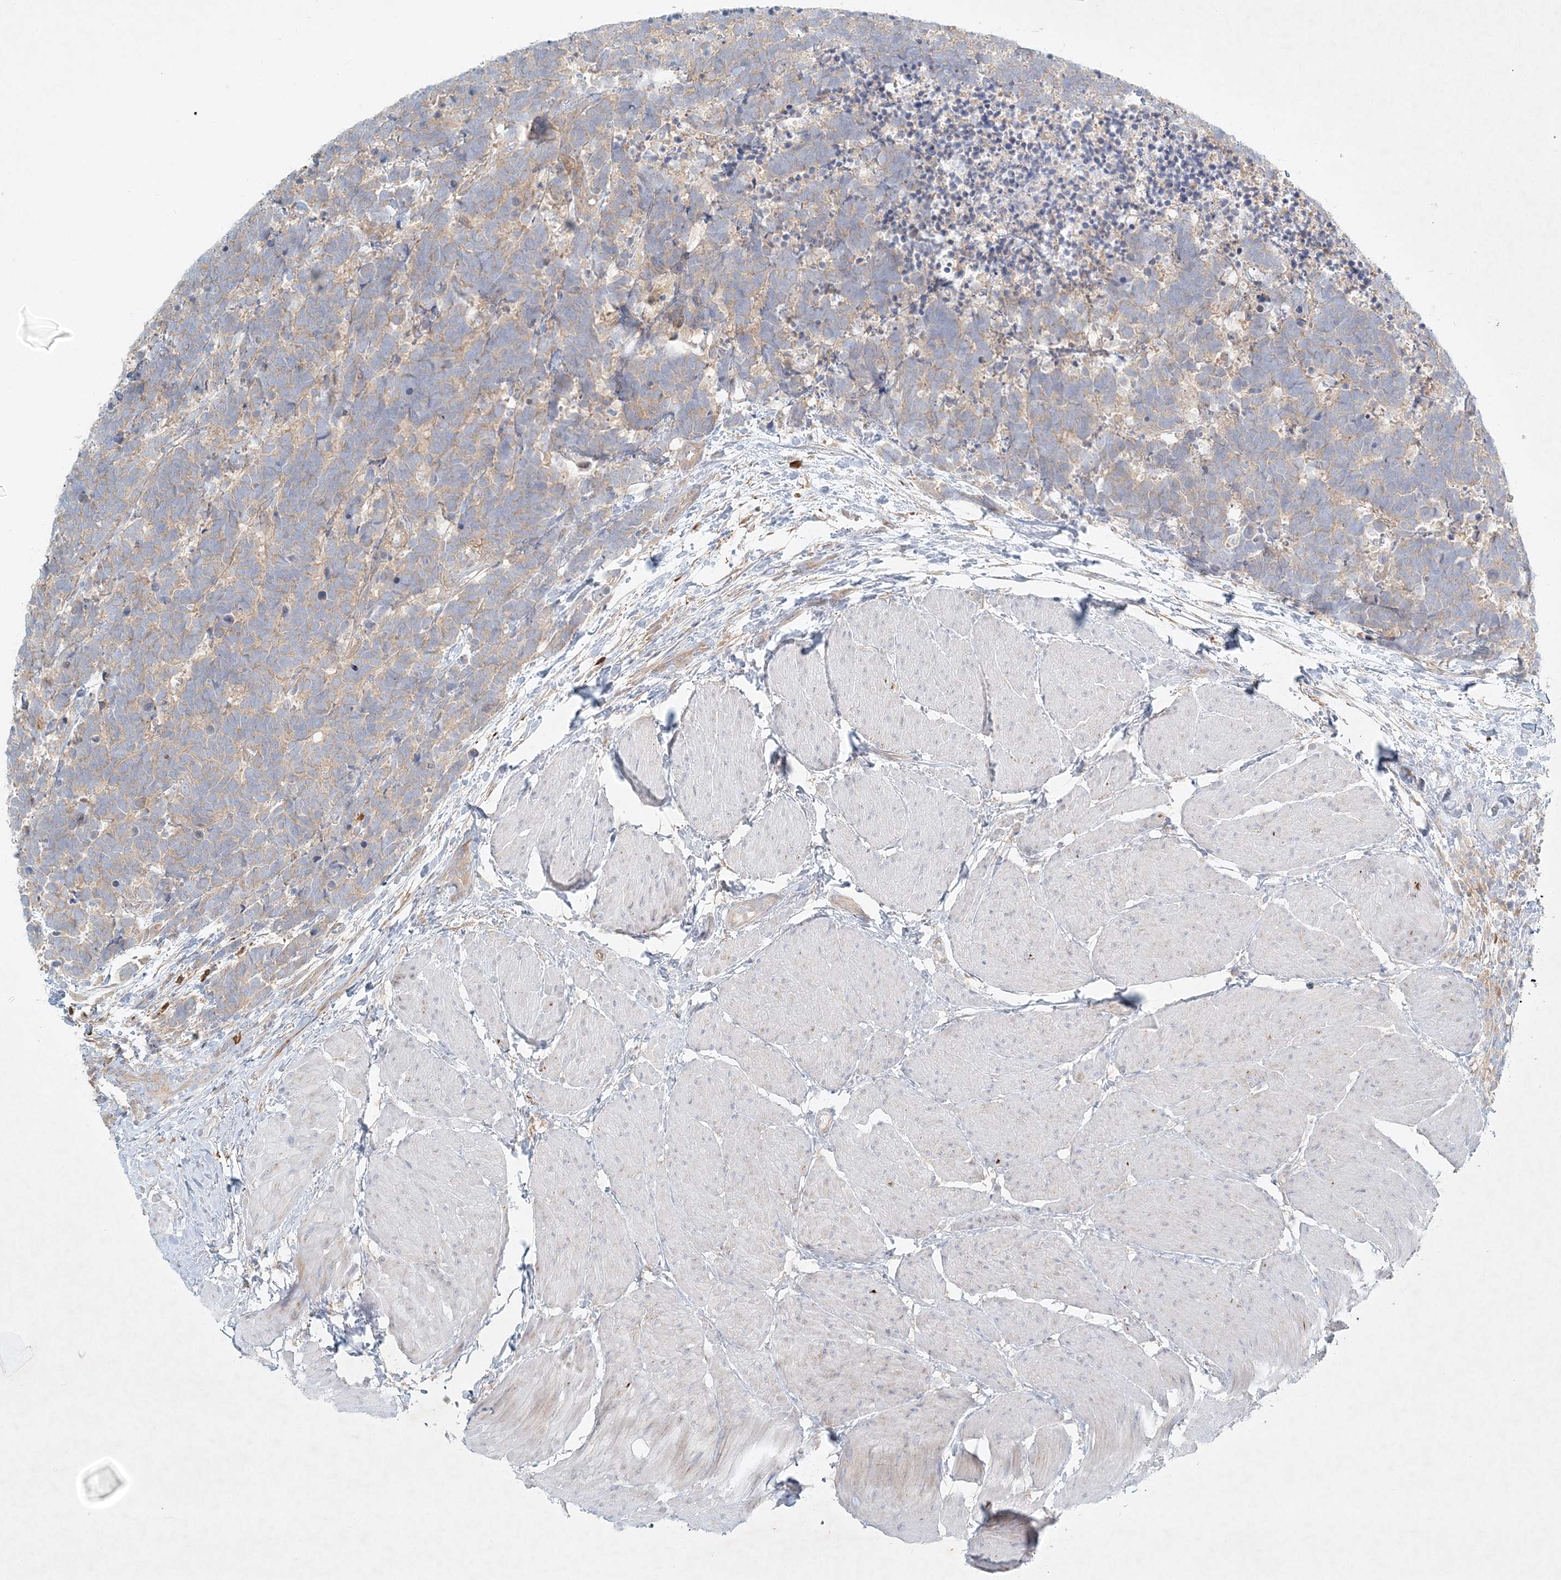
{"staining": {"intensity": "weak", "quantity": ">75%", "location": "cytoplasmic/membranous"}, "tissue": "carcinoid", "cell_type": "Tumor cells", "image_type": "cancer", "snomed": [{"axis": "morphology", "description": "Carcinoma, NOS"}, {"axis": "morphology", "description": "Carcinoid, malignant, NOS"}, {"axis": "topography", "description": "Urinary bladder"}], "caption": "A brown stain labels weak cytoplasmic/membranous expression of a protein in human carcinoid tumor cells.", "gene": "STK11IP", "patient": {"sex": "male", "age": 57}}